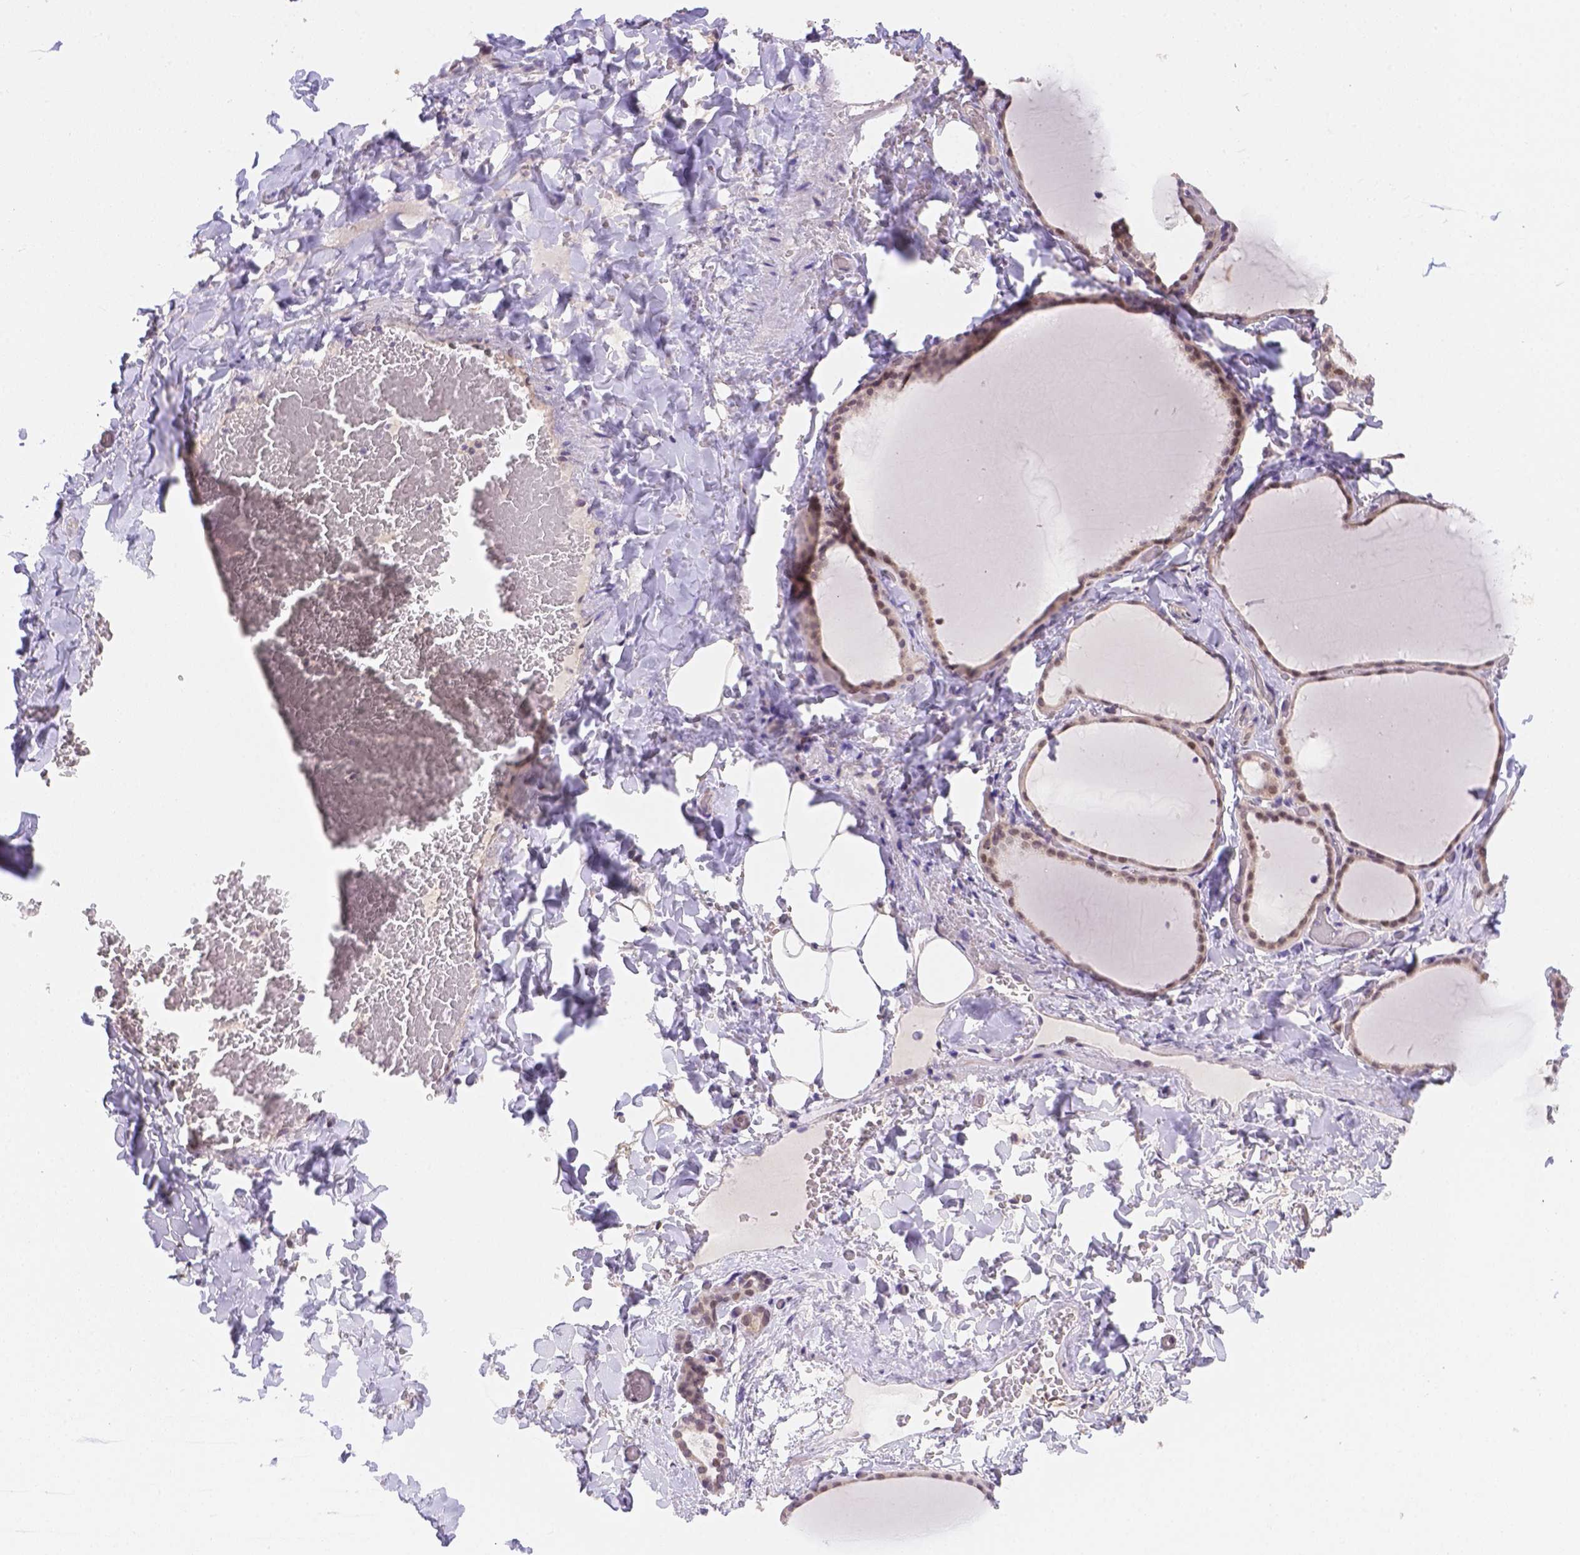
{"staining": {"intensity": "moderate", "quantity": "<25%", "location": "nuclear"}, "tissue": "thyroid gland", "cell_type": "Glandular cells", "image_type": "normal", "snomed": [{"axis": "morphology", "description": "Normal tissue, NOS"}, {"axis": "topography", "description": "Thyroid gland"}], "caption": "Protein staining by IHC reveals moderate nuclear positivity in about <25% of glandular cells in benign thyroid gland. (IHC, brightfield microscopy, high magnification).", "gene": "NXPE2", "patient": {"sex": "female", "age": 22}}